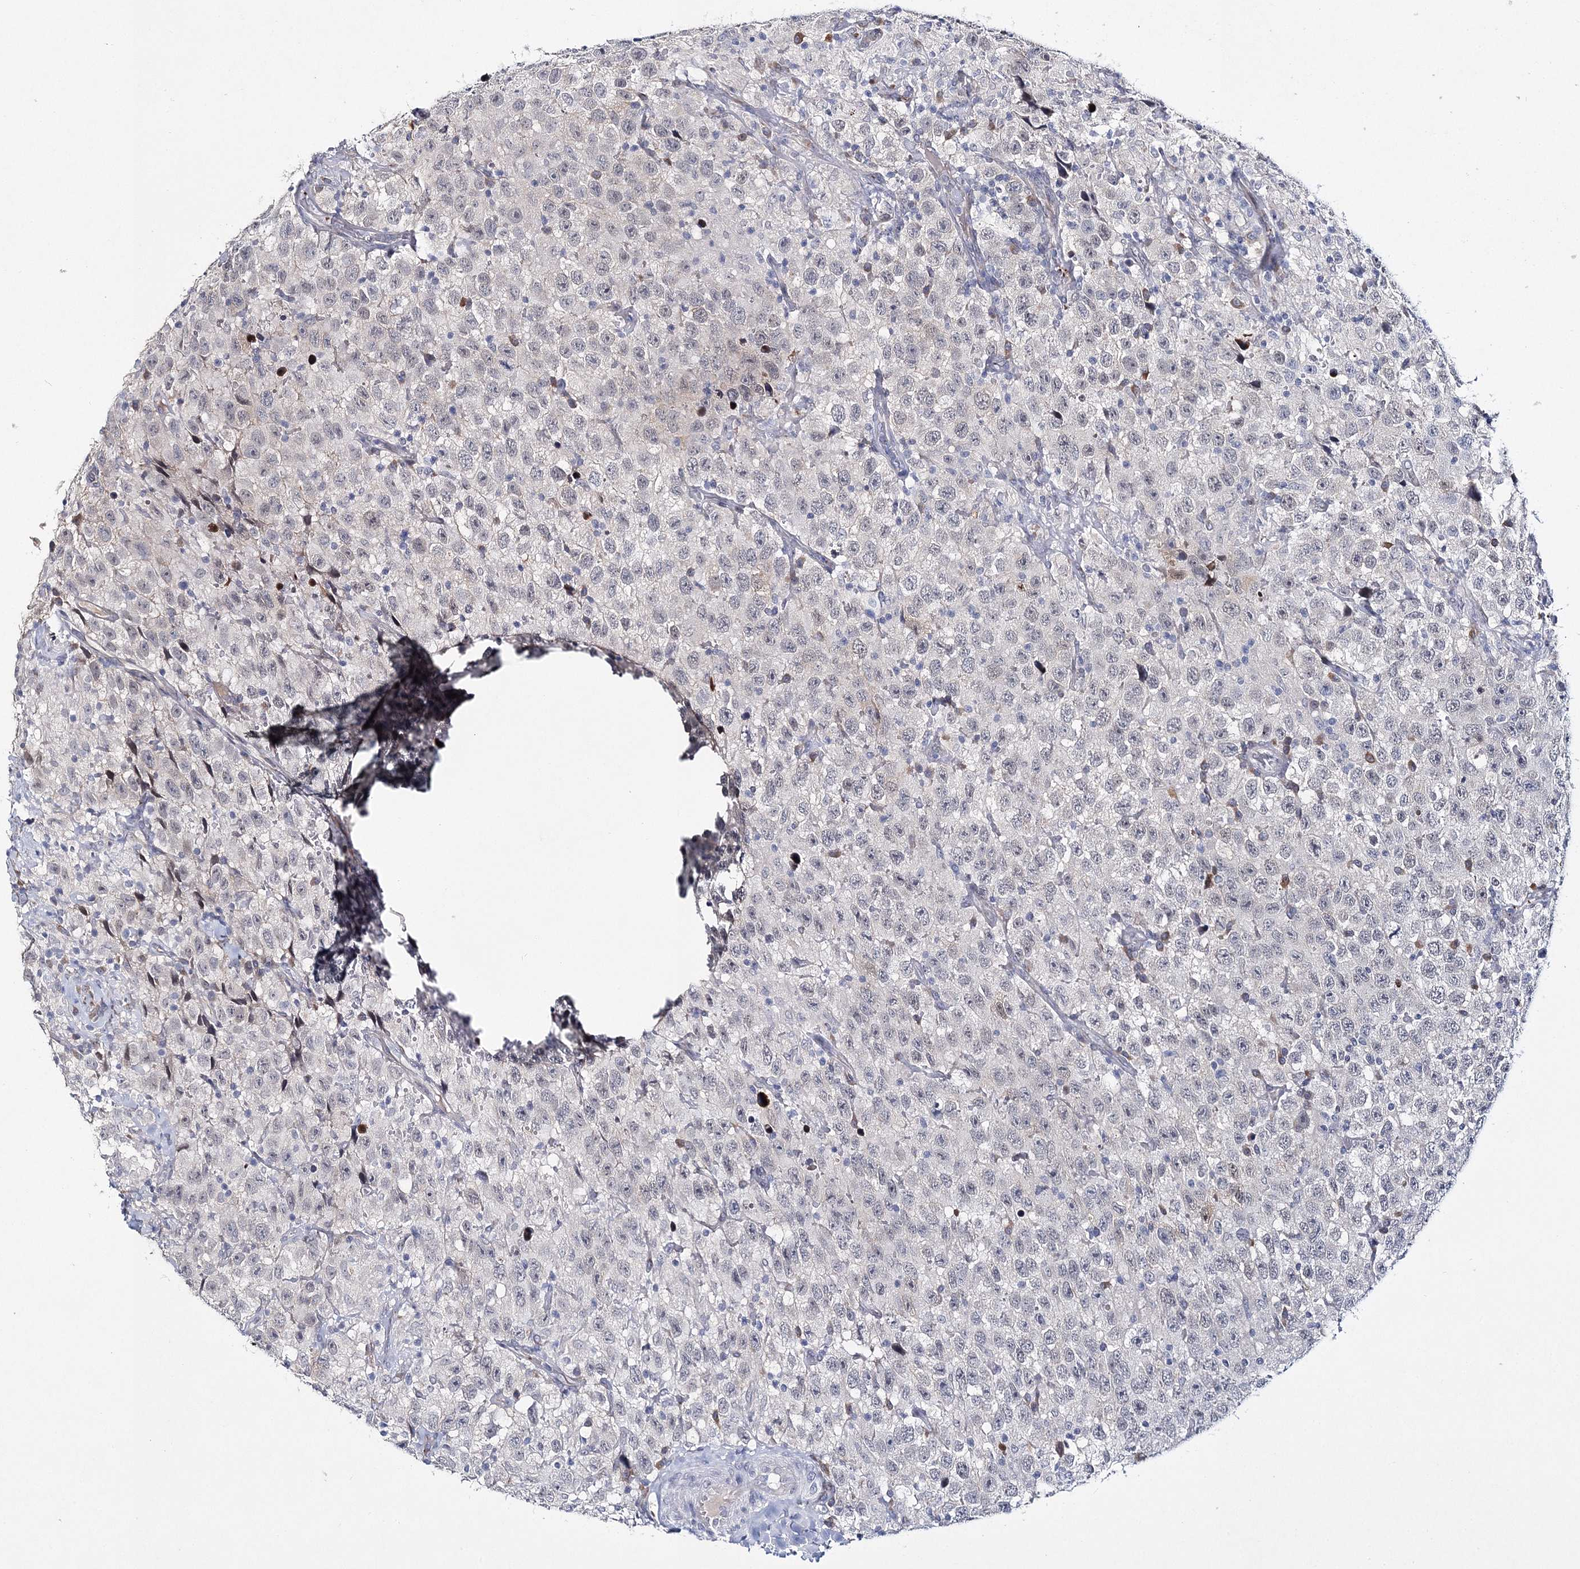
{"staining": {"intensity": "weak", "quantity": "<25%", "location": "nuclear"}, "tissue": "testis cancer", "cell_type": "Tumor cells", "image_type": "cancer", "snomed": [{"axis": "morphology", "description": "Seminoma, NOS"}, {"axis": "topography", "description": "Testis"}], "caption": "The photomicrograph reveals no significant expression in tumor cells of seminoma (testis). (DAB immunohistochemistry, high magnification).", "gene": "MYOZ2", "patient": {"sex": "male", "age": 41}}